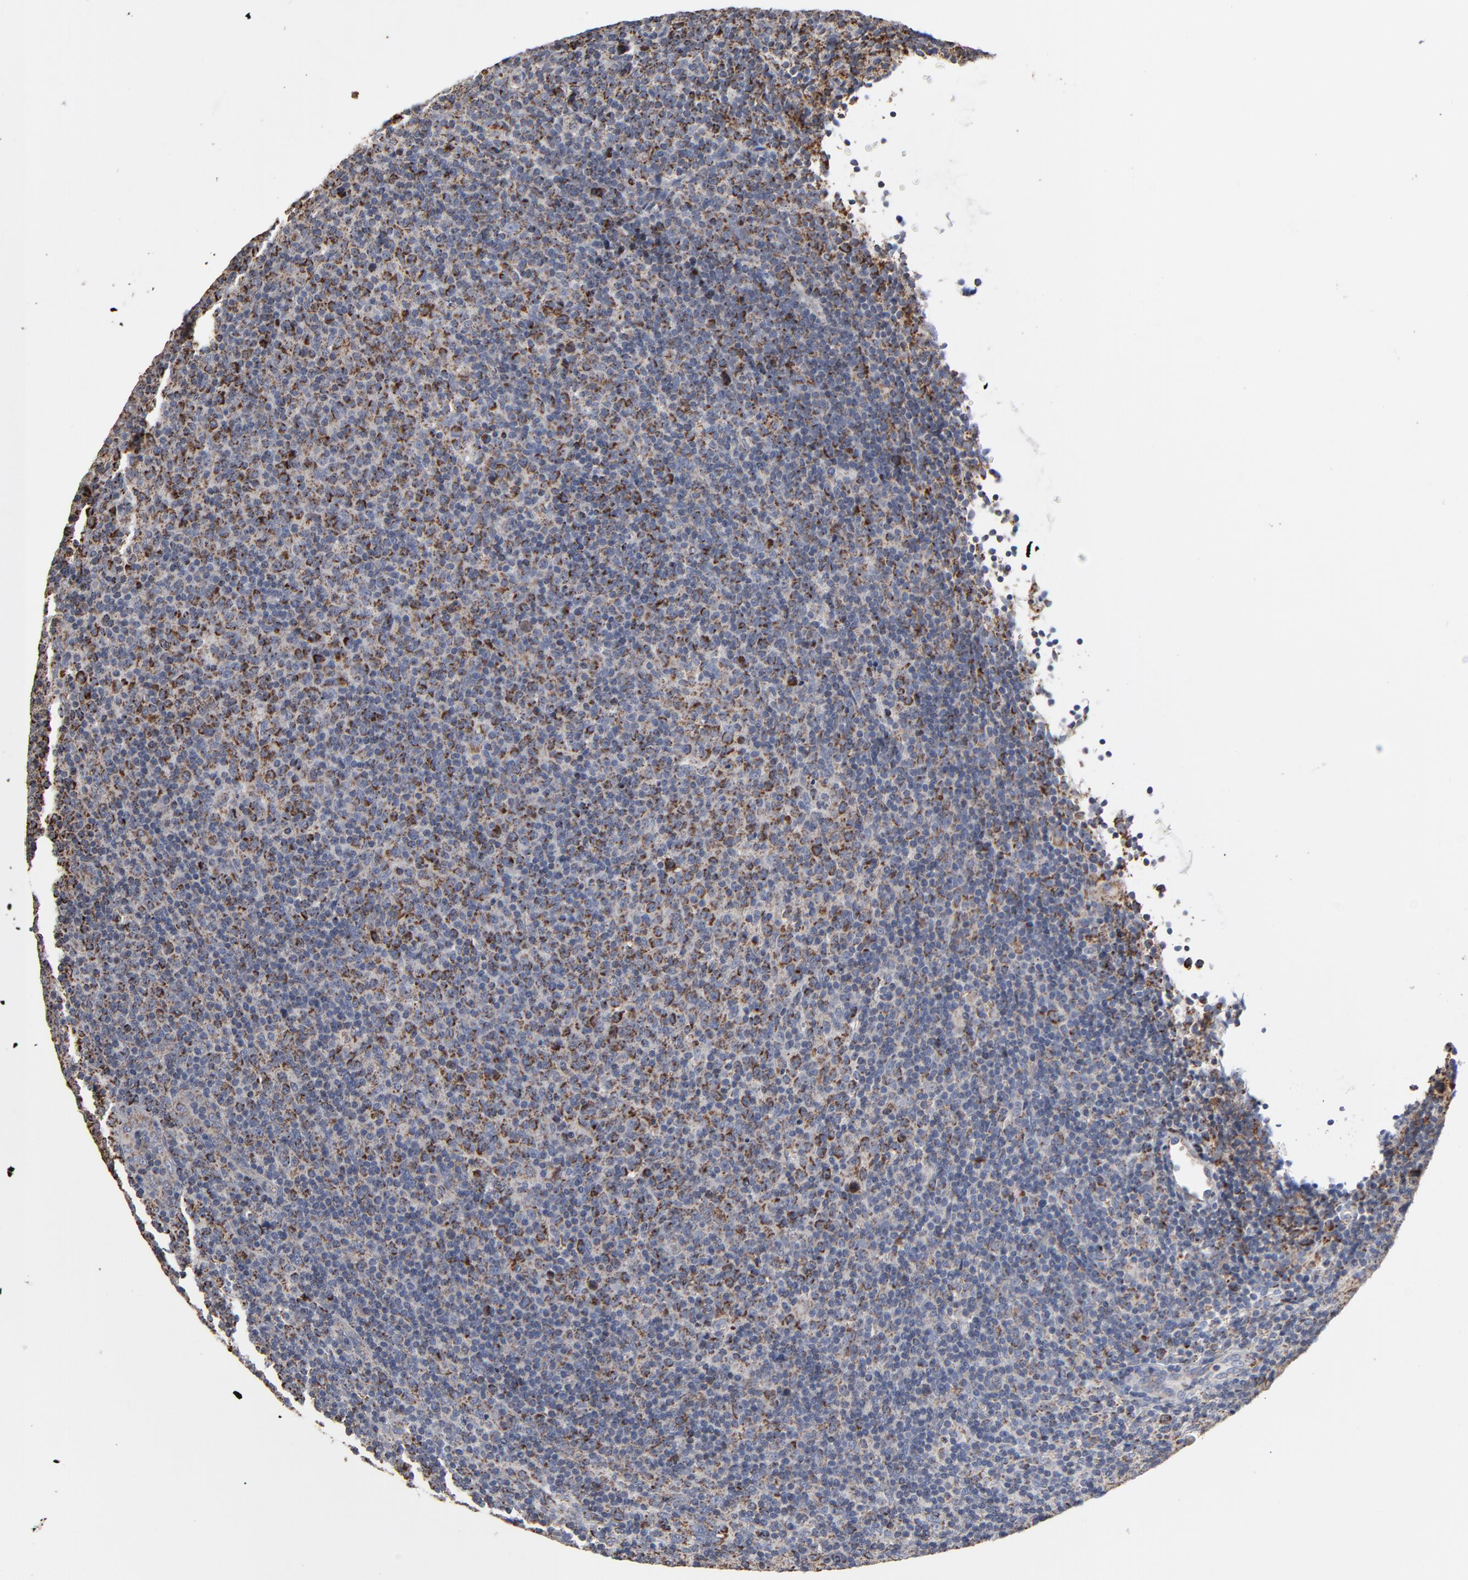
{"staining": {"intensity": "strong", "quantity": "25%-75%", "location": "cytoplasmic/membranous"}, "tissue": "lymphoma", "cell_type": "Tumor cells", "image_type": "cancer", "snomed": [{"axis": "morphology", "description": "Malignant lymphoma, non-Hodgkin's type, Low grade"}, {"axis": "topography", "description": "Lymph node"}], "caption": "Strong cytoplasmic/membranous protein staining is identified in about 25%-75% of tumor cells in low-grade malignant lymphoma, non-Hodgkin's type.", "gene": "UQCRC1", "patient": {"sex": "male", "age": 70}}